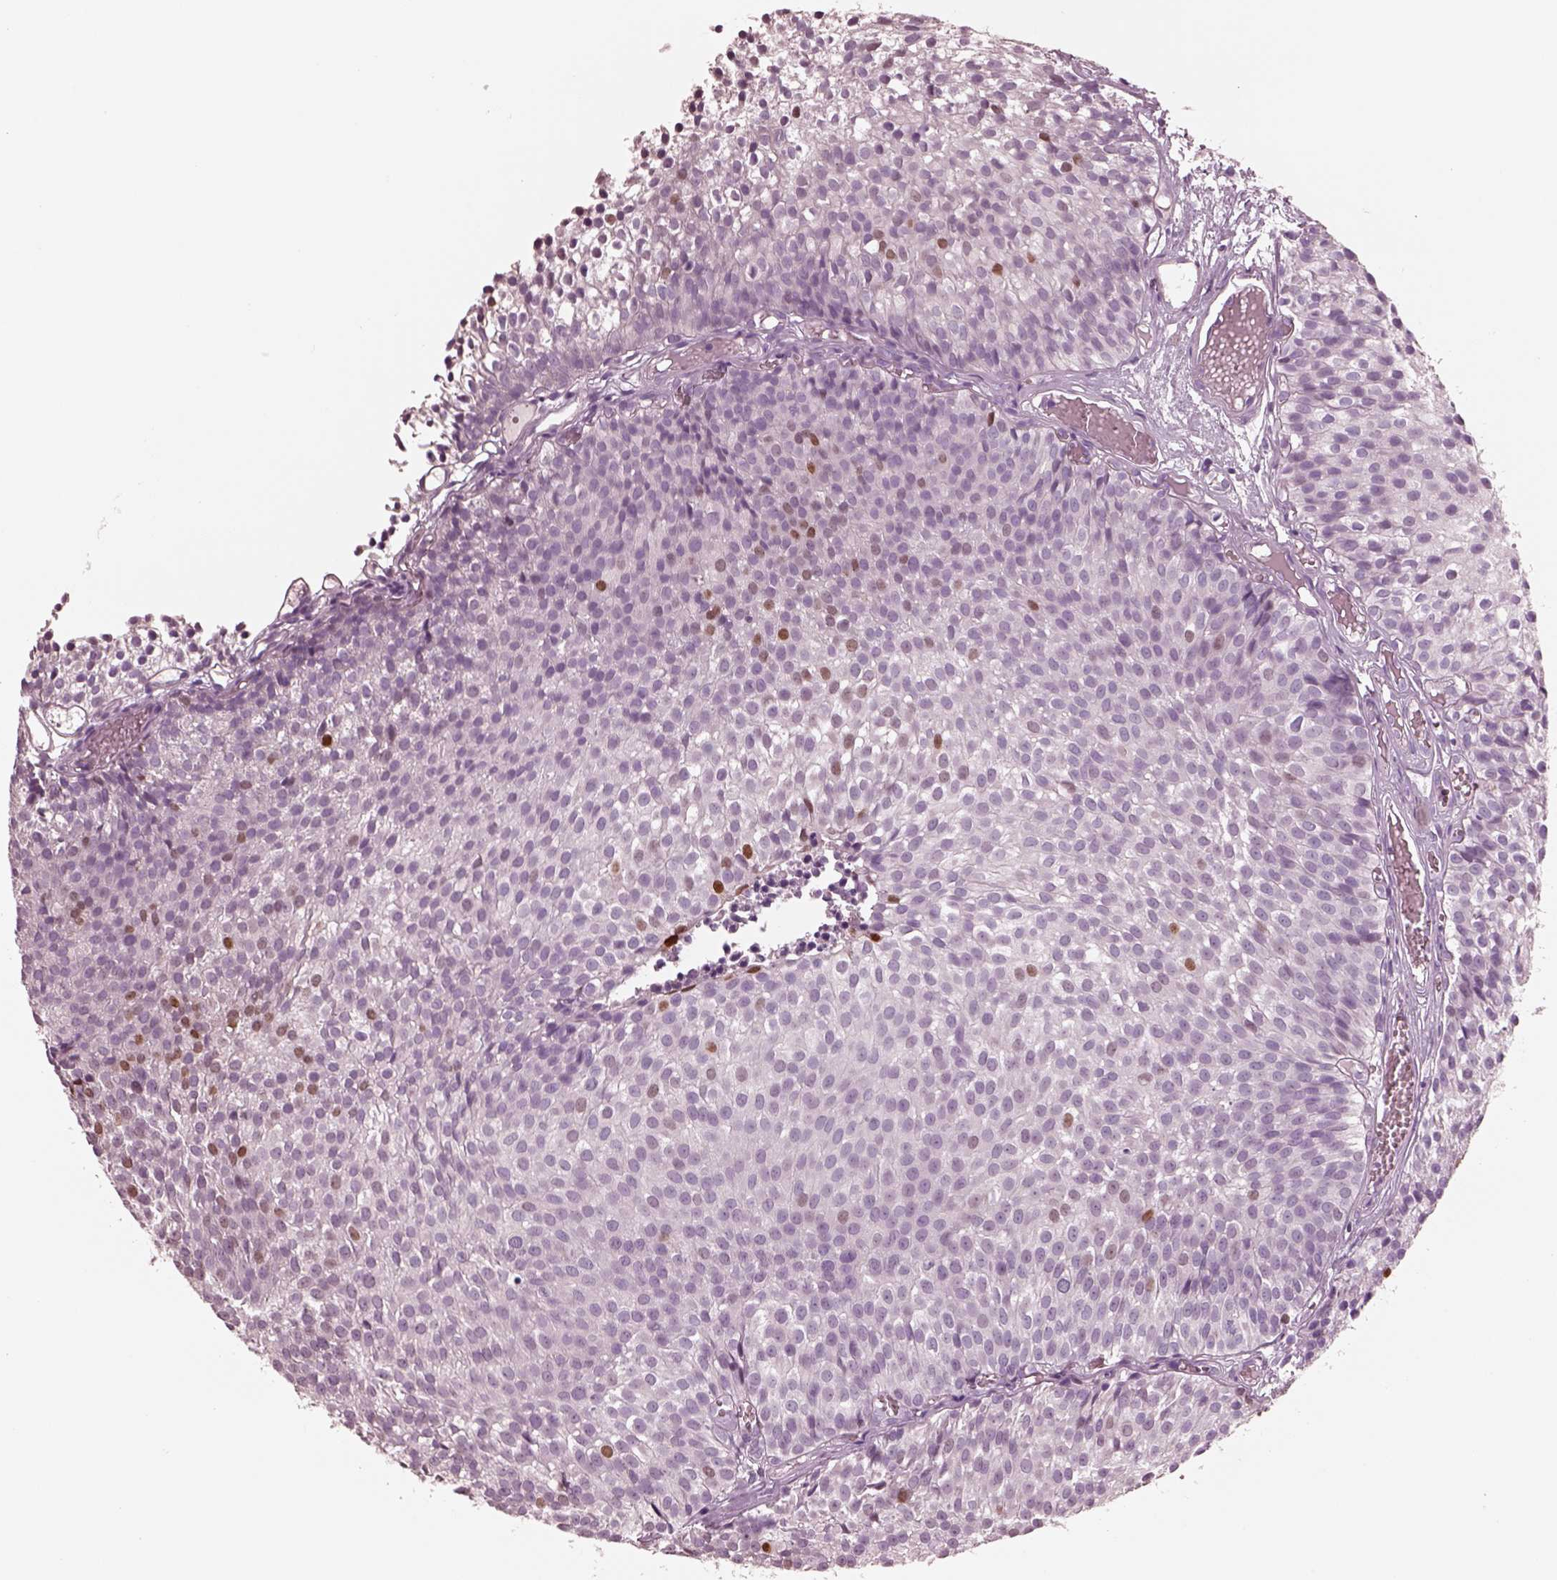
{"staining": {"intensity": "strong", "quantity": "<25%", "location": "nuclear"}, "tissue": "urothelial cancer", "cell_type": "Tumor cells", "image_type": "cancer", "snomed": [{"axis": "morphology", "description": "Urothelial carcinoma, Low grade"}, {"axis": "topography", "description": "Urinary bladder"}], "caption": "This photomicrograph demonstrates urothelial cancer stained with immunohistochemistry to label a protein in brown. The nuclear of tumor cells show strong positivity for the protein. Nuclei are counter-stained blue.", "gene": "SOX9", "patient": {"sex": "male", "age": 63}}